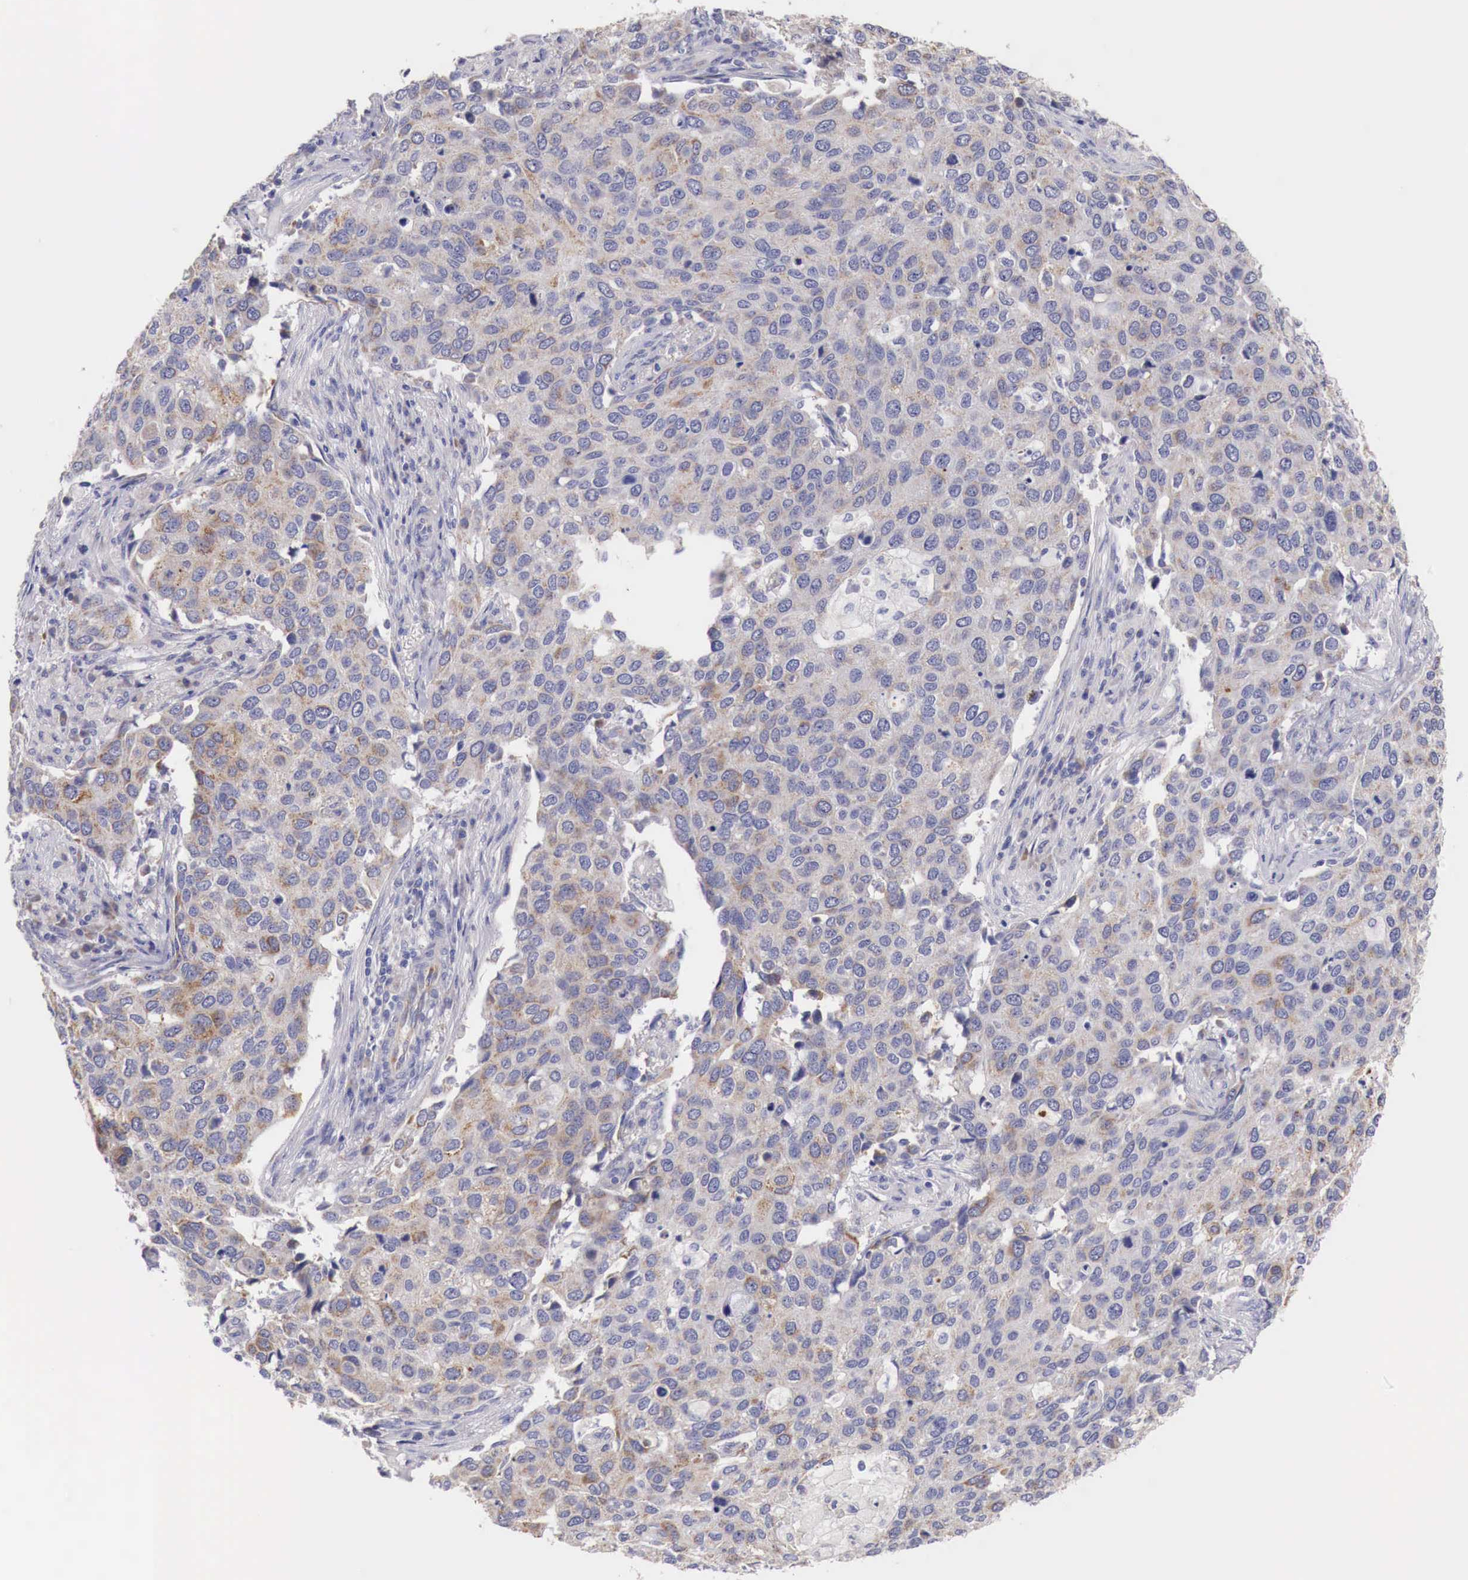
{"staining": {"intensity": "weak", "quantity": "25%-75%", "location": "cytoplasmic/membranous"}, "tissue": "cervical cancer", "cell_type": "Tumor cells", "image_type": "cancer", "snomed": [{"axis": "morphology", "description": "Squamous cell carcinoma, NOS"}, {"axis": "topography", "description": "Cervix"}], "caption": "Tumor cells exhibit low levels of weak cytoplasmic/membranous expression in about 25%-75% of cells in human cervical squamous cell carcinoma. (Stains: DAB (3,3'-diaminobenzidine) in brown, nuclei in blue, Microscopy: brightfield microscopy at high magnification).", "gene": "NREP", "patient": {"sex": "female", "age": 54}}